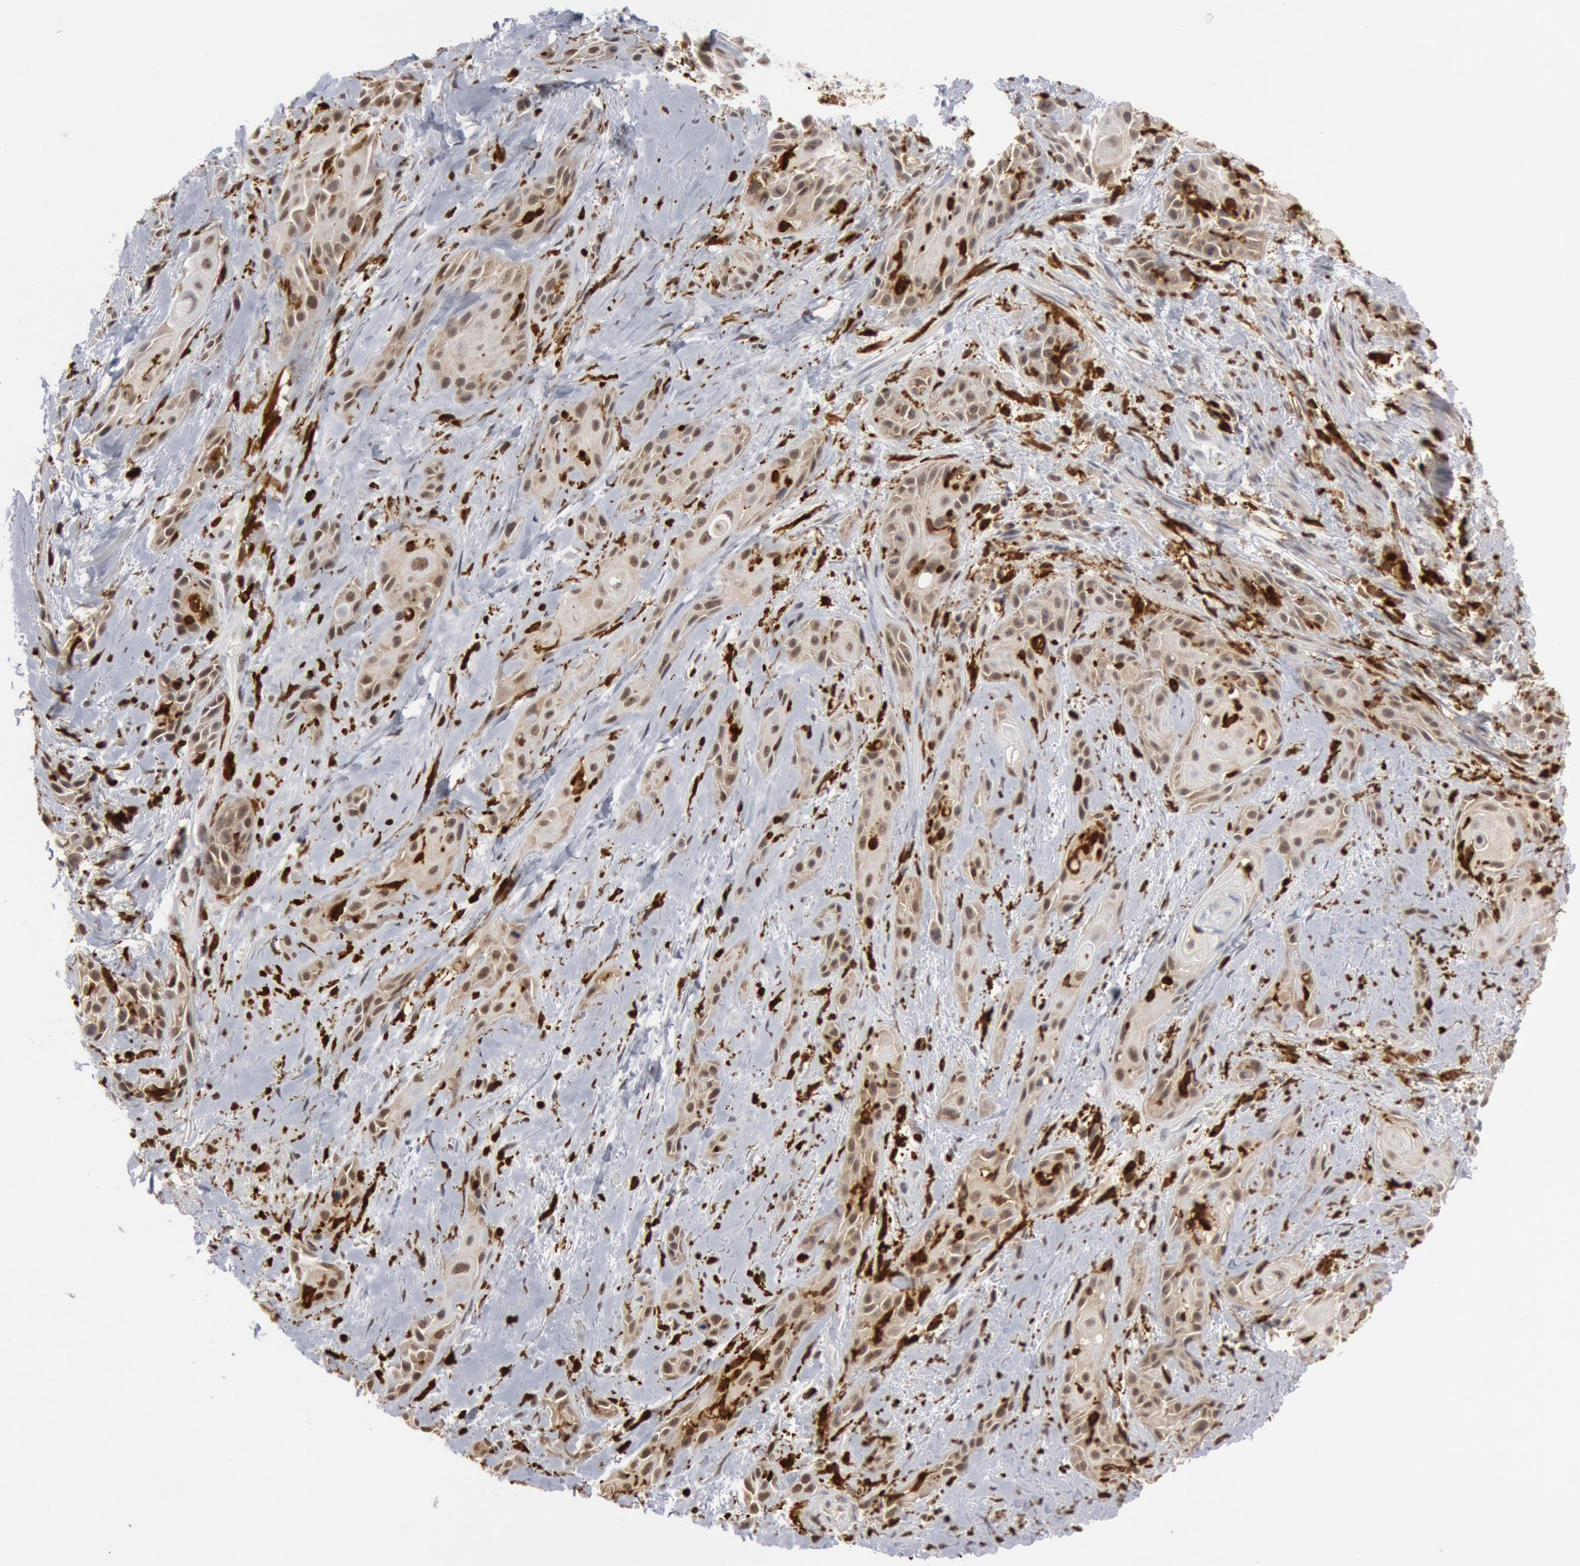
{"staining": {"intensity": "weak", "quantity": ">75%", "location": "cytoplasmic/membranous,nuclear"}, "tissue": "skin cancer", "cell_type": "Tumor cells", "image_type": "cancer", "snomed": [{"axis": "morphology", "description": "Squamous cell carcinoma, NOS"}, {"axis": "topography", "description": "Skin"}, {"axis": "topography", "description": "Anal"}], "caption": "High-power microscopy captured an immunohistochemistry (IHC) micrograph of skin squamous cell carcinoma, revealing weak cytoplasmic/membranous and nuclear positivity in about >75% of tumor cells.", "gene": "PTPN6", "patient": {"sex": "male", "age": 64}}